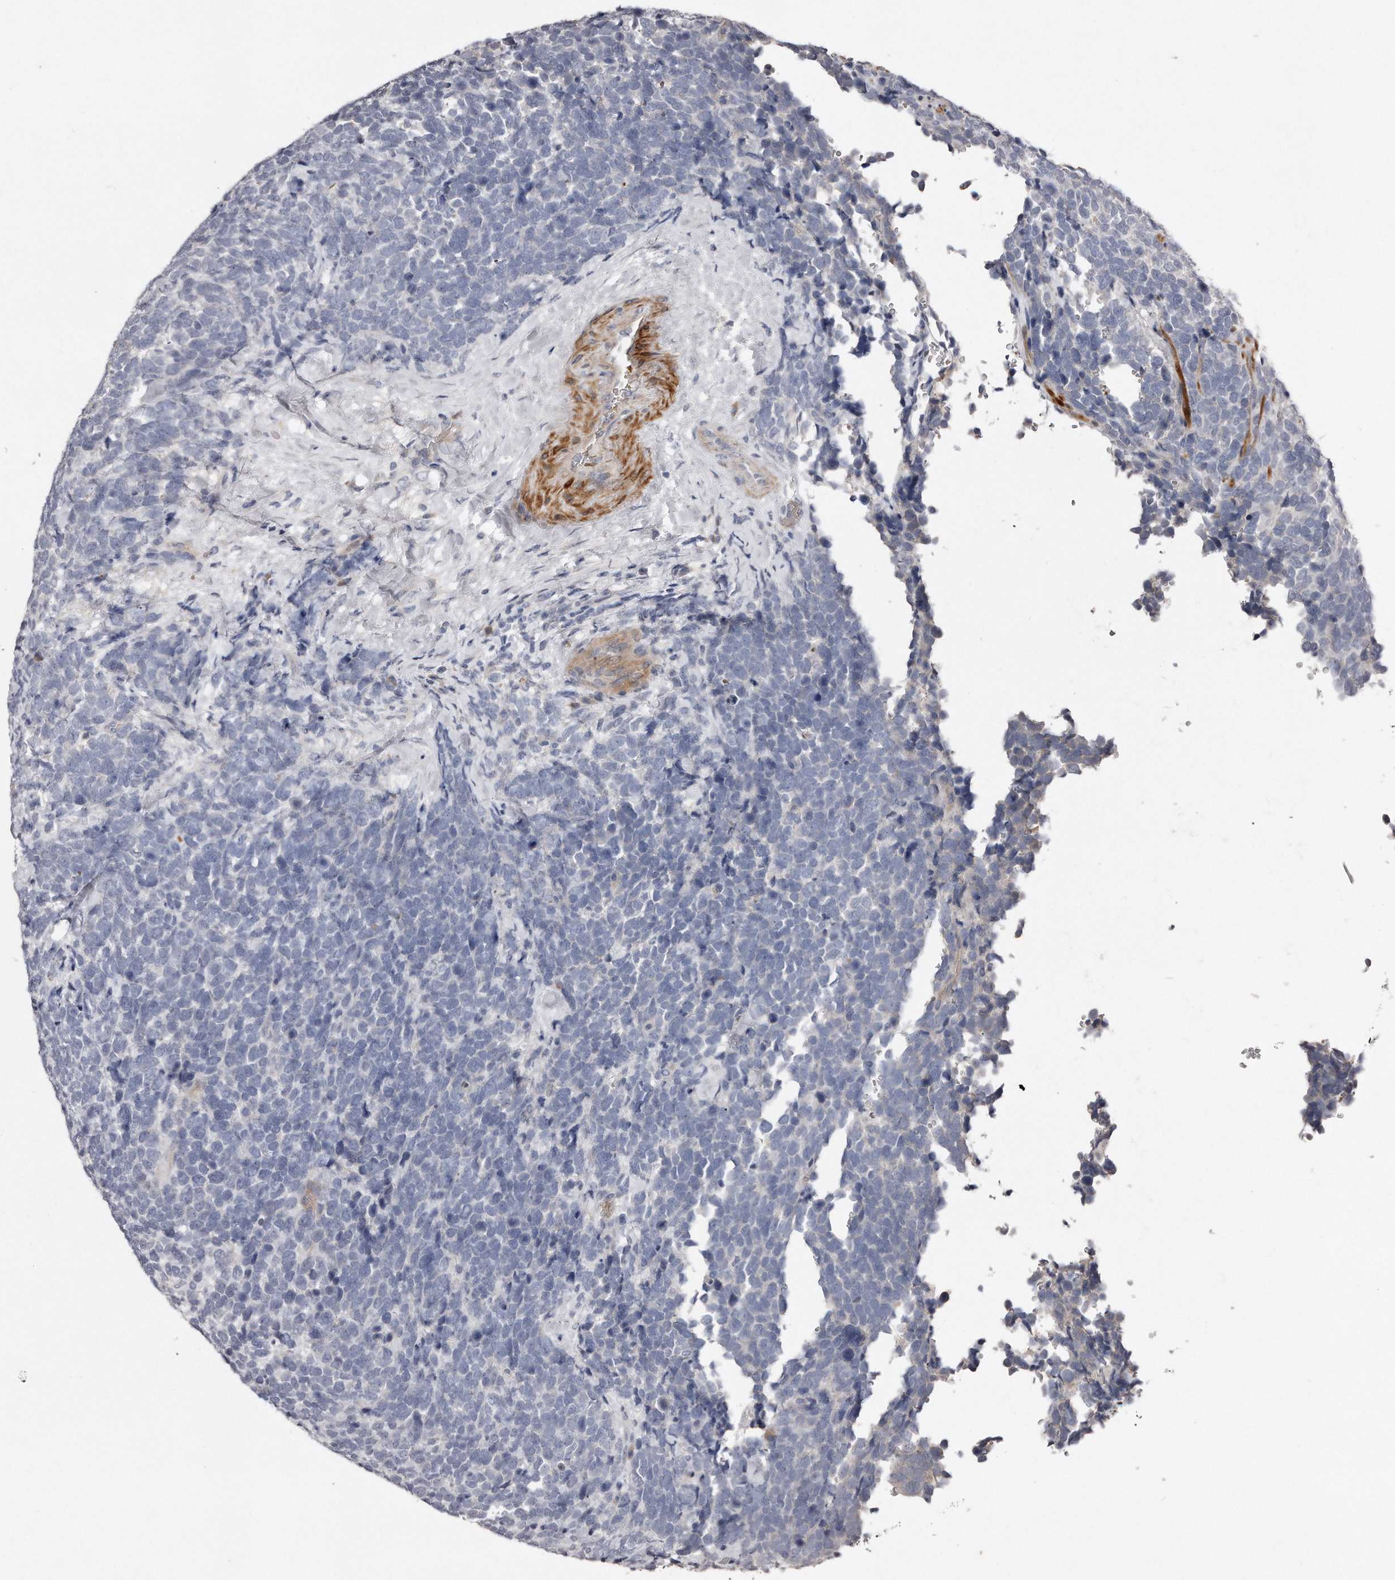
{"staining": {"intensity": "negative", "quantity": "none", "location": "none"}, "tissue": "urothelial cancer", "cell_type": "Tumor cells", "image_type": "cancer", "snomed": [{"axis": "morphology", "description": "Urothelial carcinoma, High grade"}, {"axis": "topography", "description": "Urinary bladder"}], "caption": "A high-resolution photomicrograph shows immunohistochemistry (IHC) staining of urothelial cancer, which reveals no significant expression in tumor cells. (Brightfield microscopy of DAB immunohistochemistry (IHC) at high magnification).", "gene": "TECR", "patient": {"sex": "female", "age": 82}}